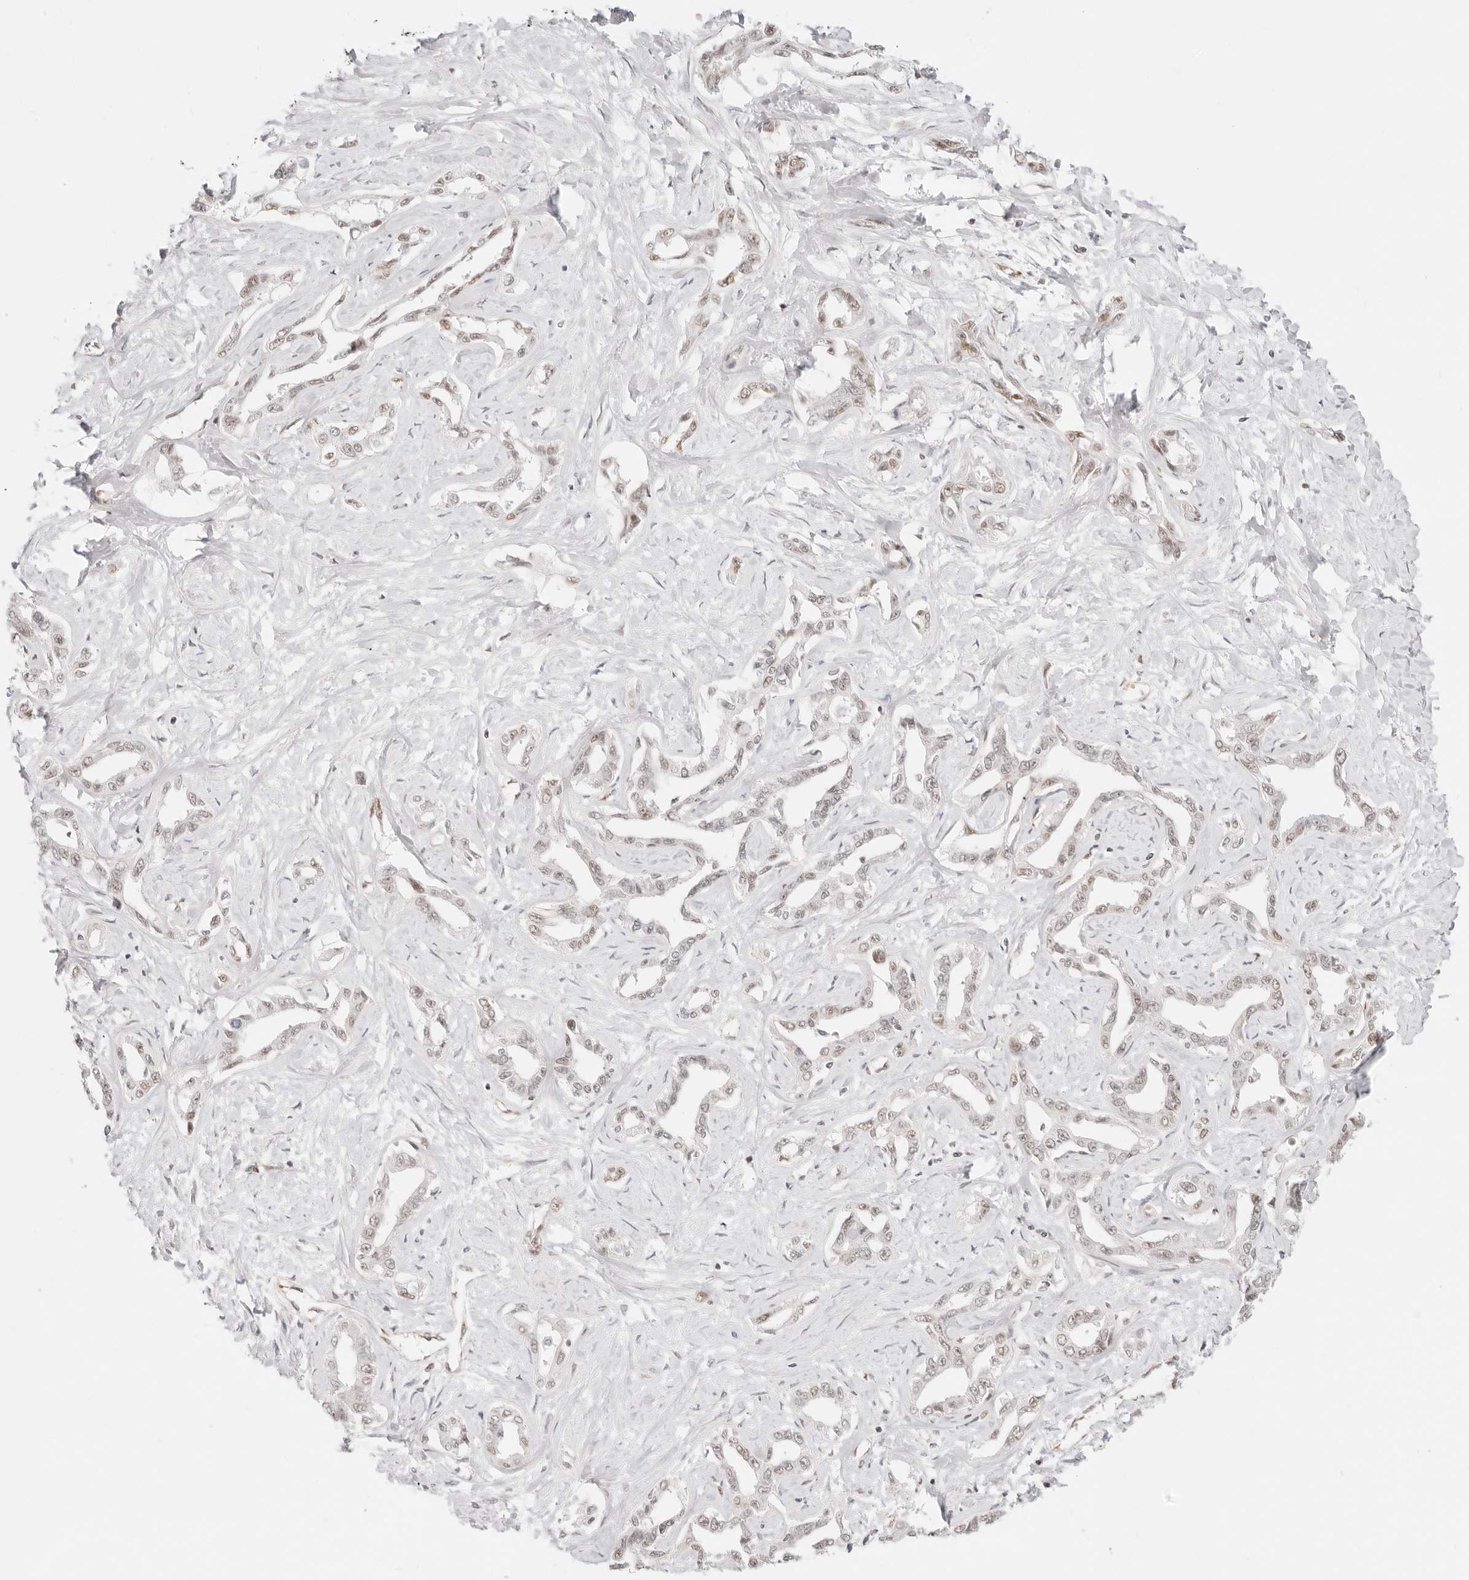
{"staining": {"intensity": "moderate", "quantity": "25%-75%", "location": "nuclear"}, "tissue": "liver cancer", "cell_type": "Tumor cells", "image_type": "cancer", "snomed": [{"axis": "morphology", "description": "Cholangiocarcinoma"}, {"axis": "topography", "description": "Liver"}], "caption": "A high-resolution histopathology image shows immunohistochemistry (IHC) staining of cholangiocarcinoma (liver), which reveals moderate nuclear staining in about 25%-75% of tumor cells.", "gene": "ZC3H11A", "patient": {"sex": "male", "age": 59}}